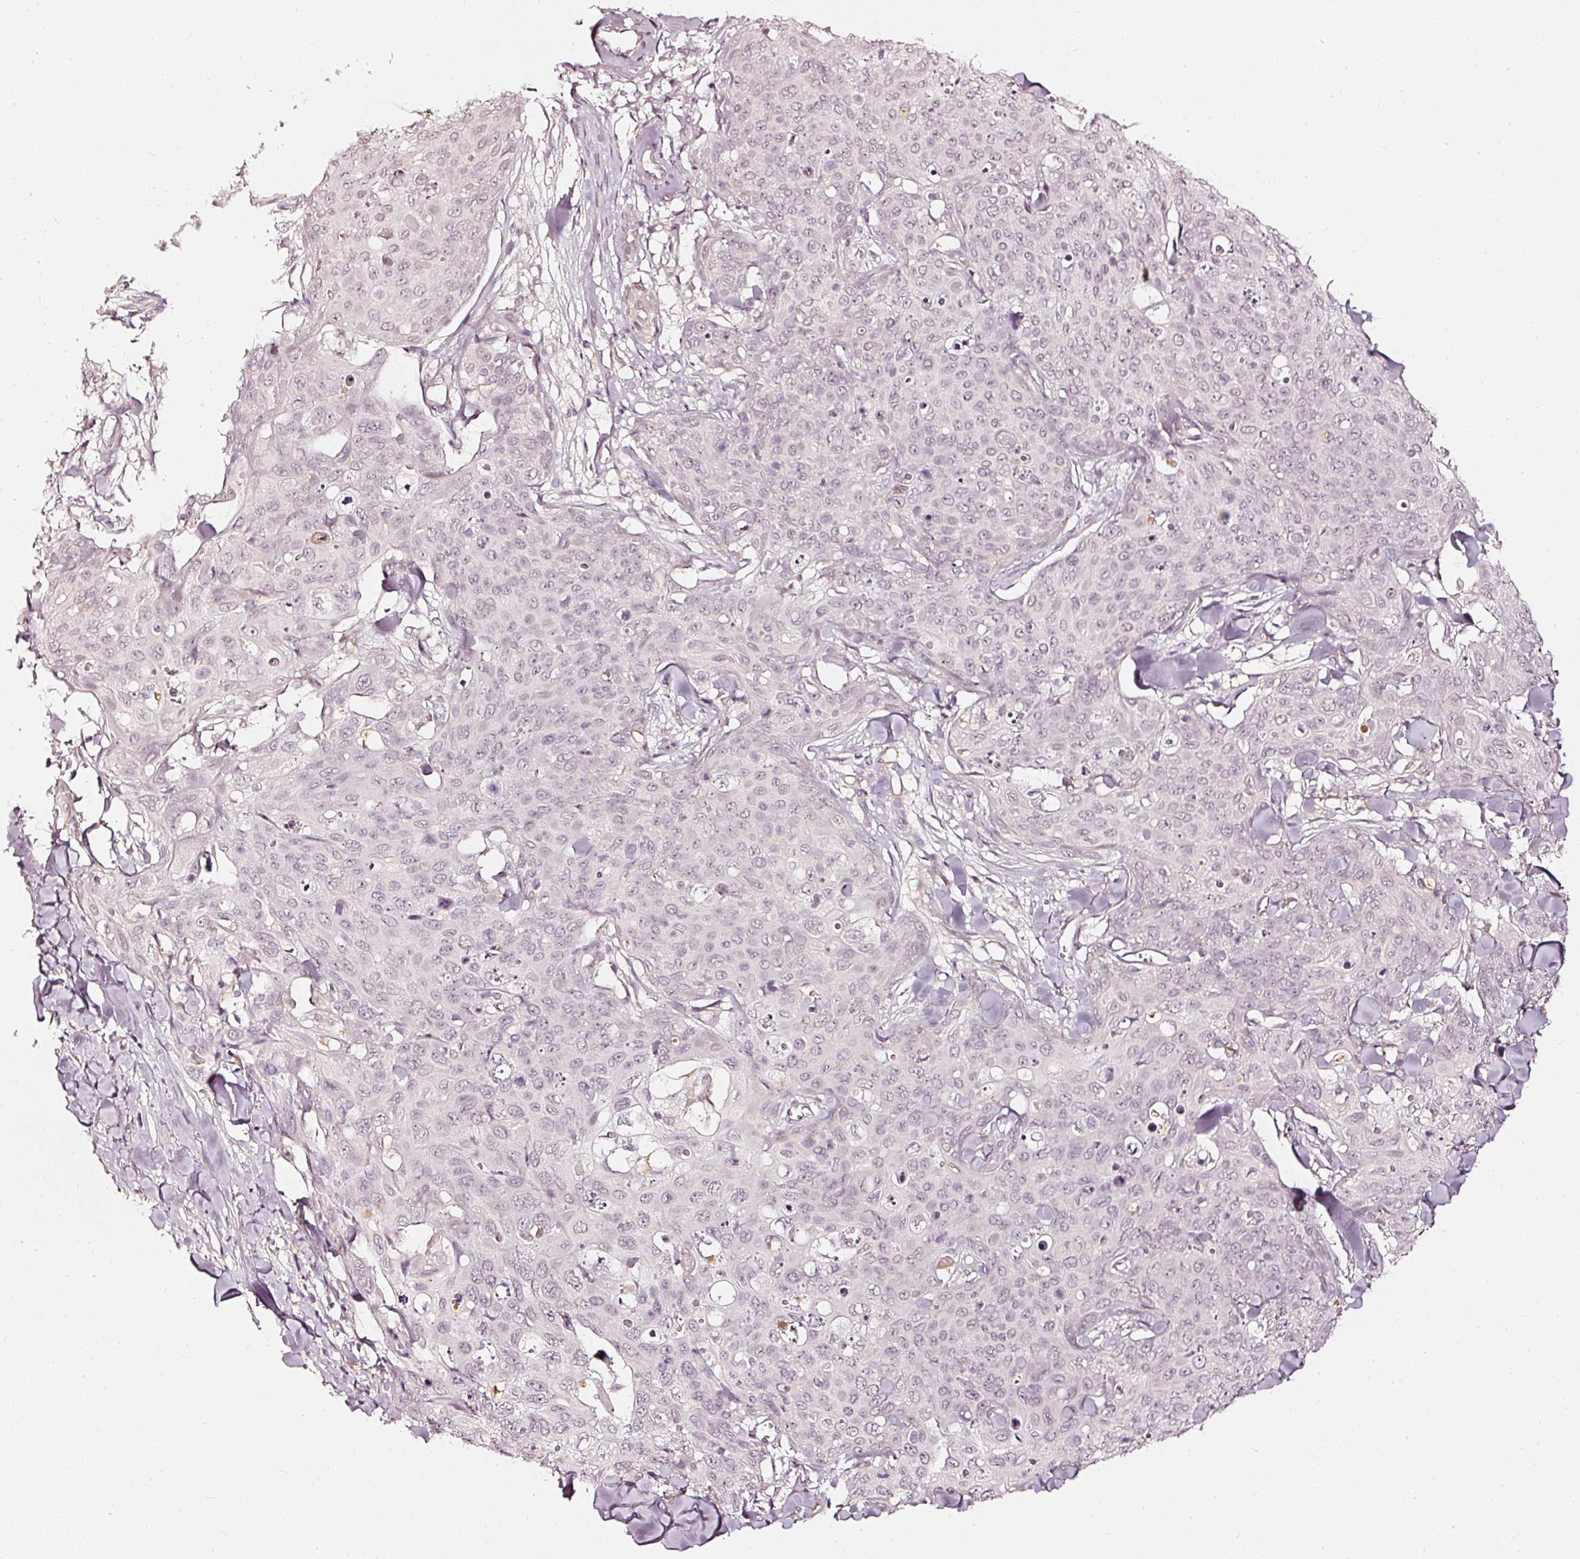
{"staining": {"intensity": "negative", "quantity": "none", "location": "none"}, "tissue": "skin cancer", "cell_type": "Tumor cells", "image_type": "cancer", "snomed": [{"axis": "morphology", "description": "Squamous cell carcinoma, NOS"}, {"axis": "topography", "description": "Skin"}, {"axis": "topography", "description": "Vulva"}], "caption": "Human skin cancer stained for a protein using immunohistochemistry (IHC) demonstrates no staining in tumor cells.", "gene": "DRD2", "patient": {"sex": "female", "age": 85}}